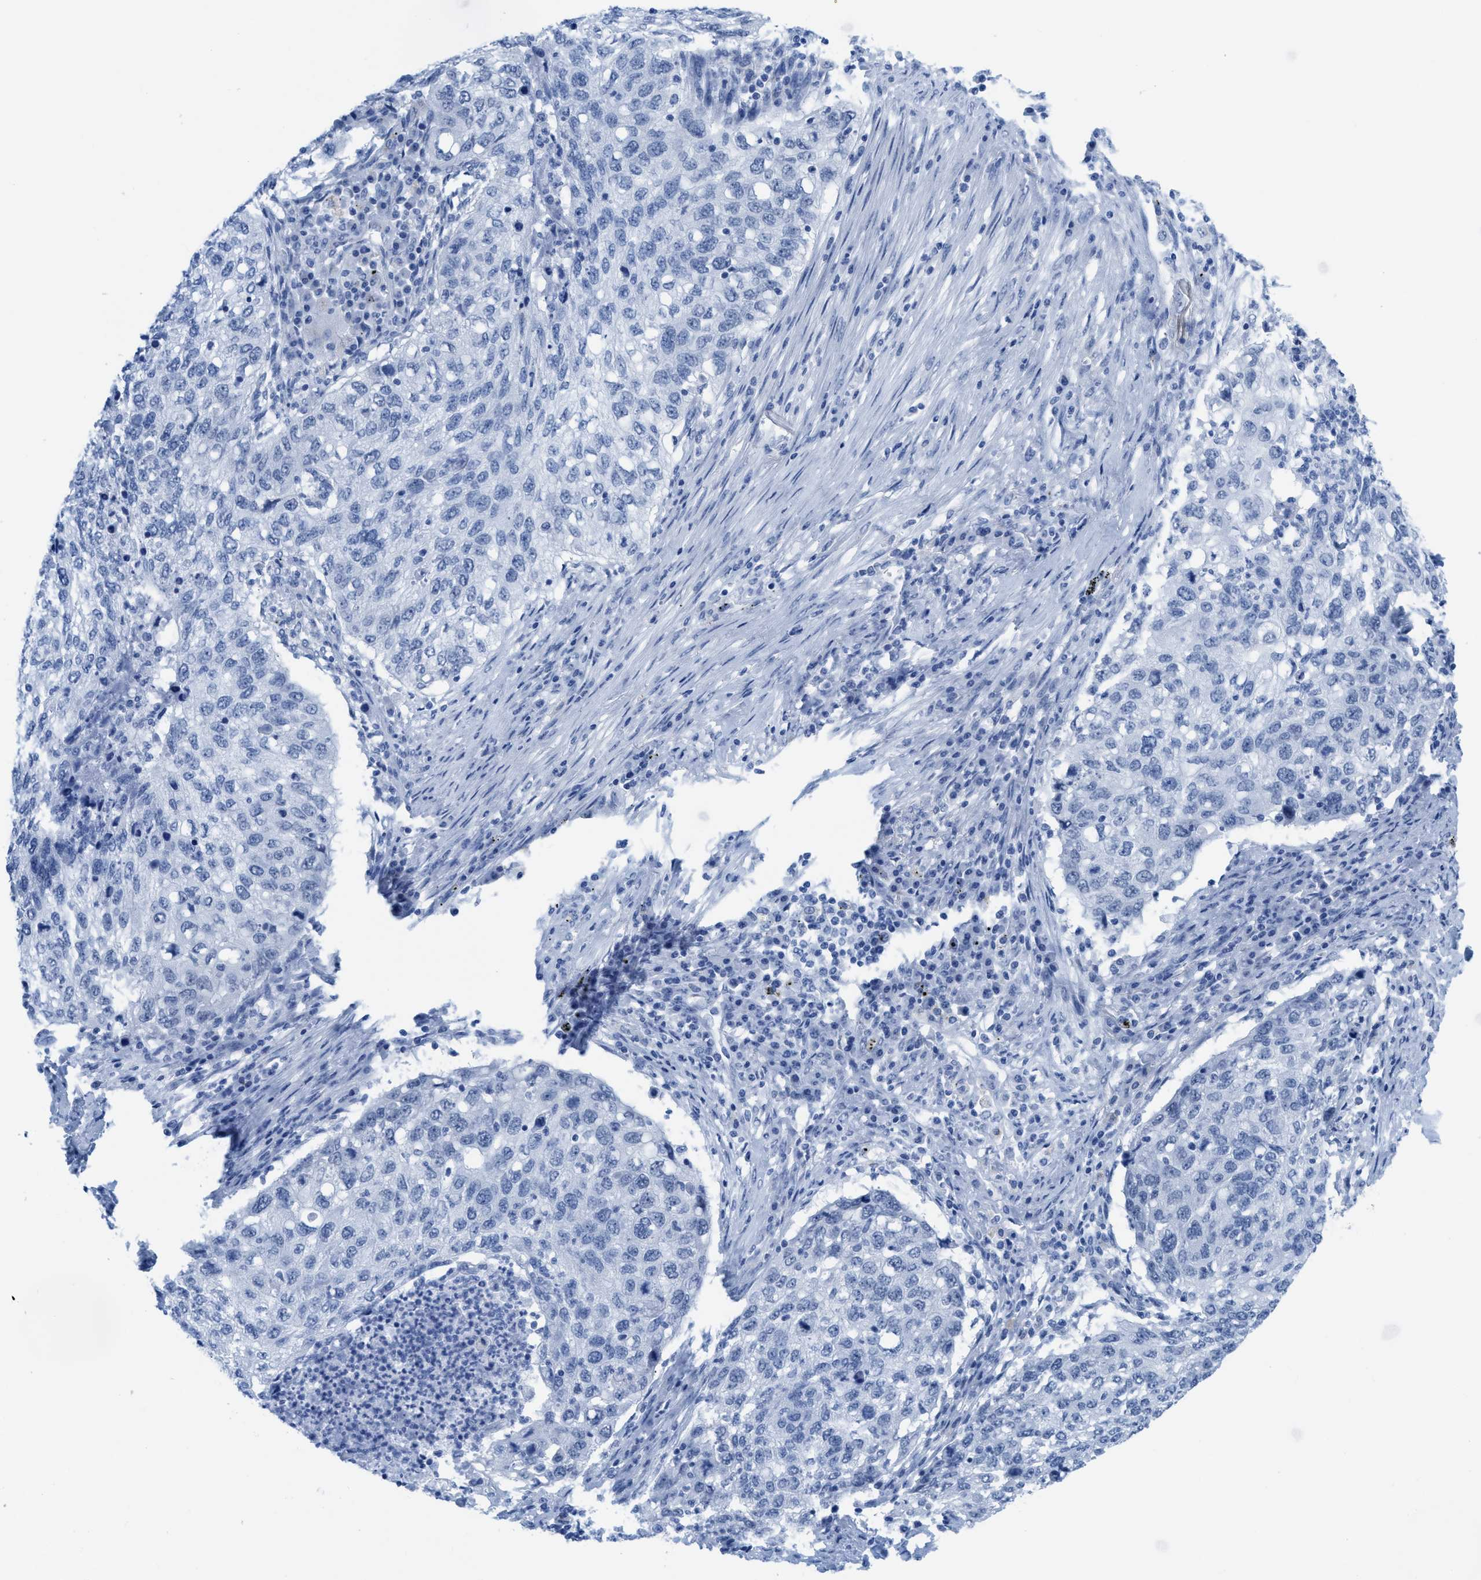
{"staining": {"intensity": "negative", "quantity": "none", "location": "none"}, "tissue": "lung cancer", "cell_type": "Tumor cells", "image_type": "cancer", "snomed": [{"axis": "morphology", "description": "Squamous cell carcinoma, NOS"}, {"axis": "topography", "description": "Lung"}], "caption": "Tumor cells are negative for protein expression in human squamous cell carcinoma (lung).", "gene": "WDR4", "patient": {"sex": "female", "age": 63}}